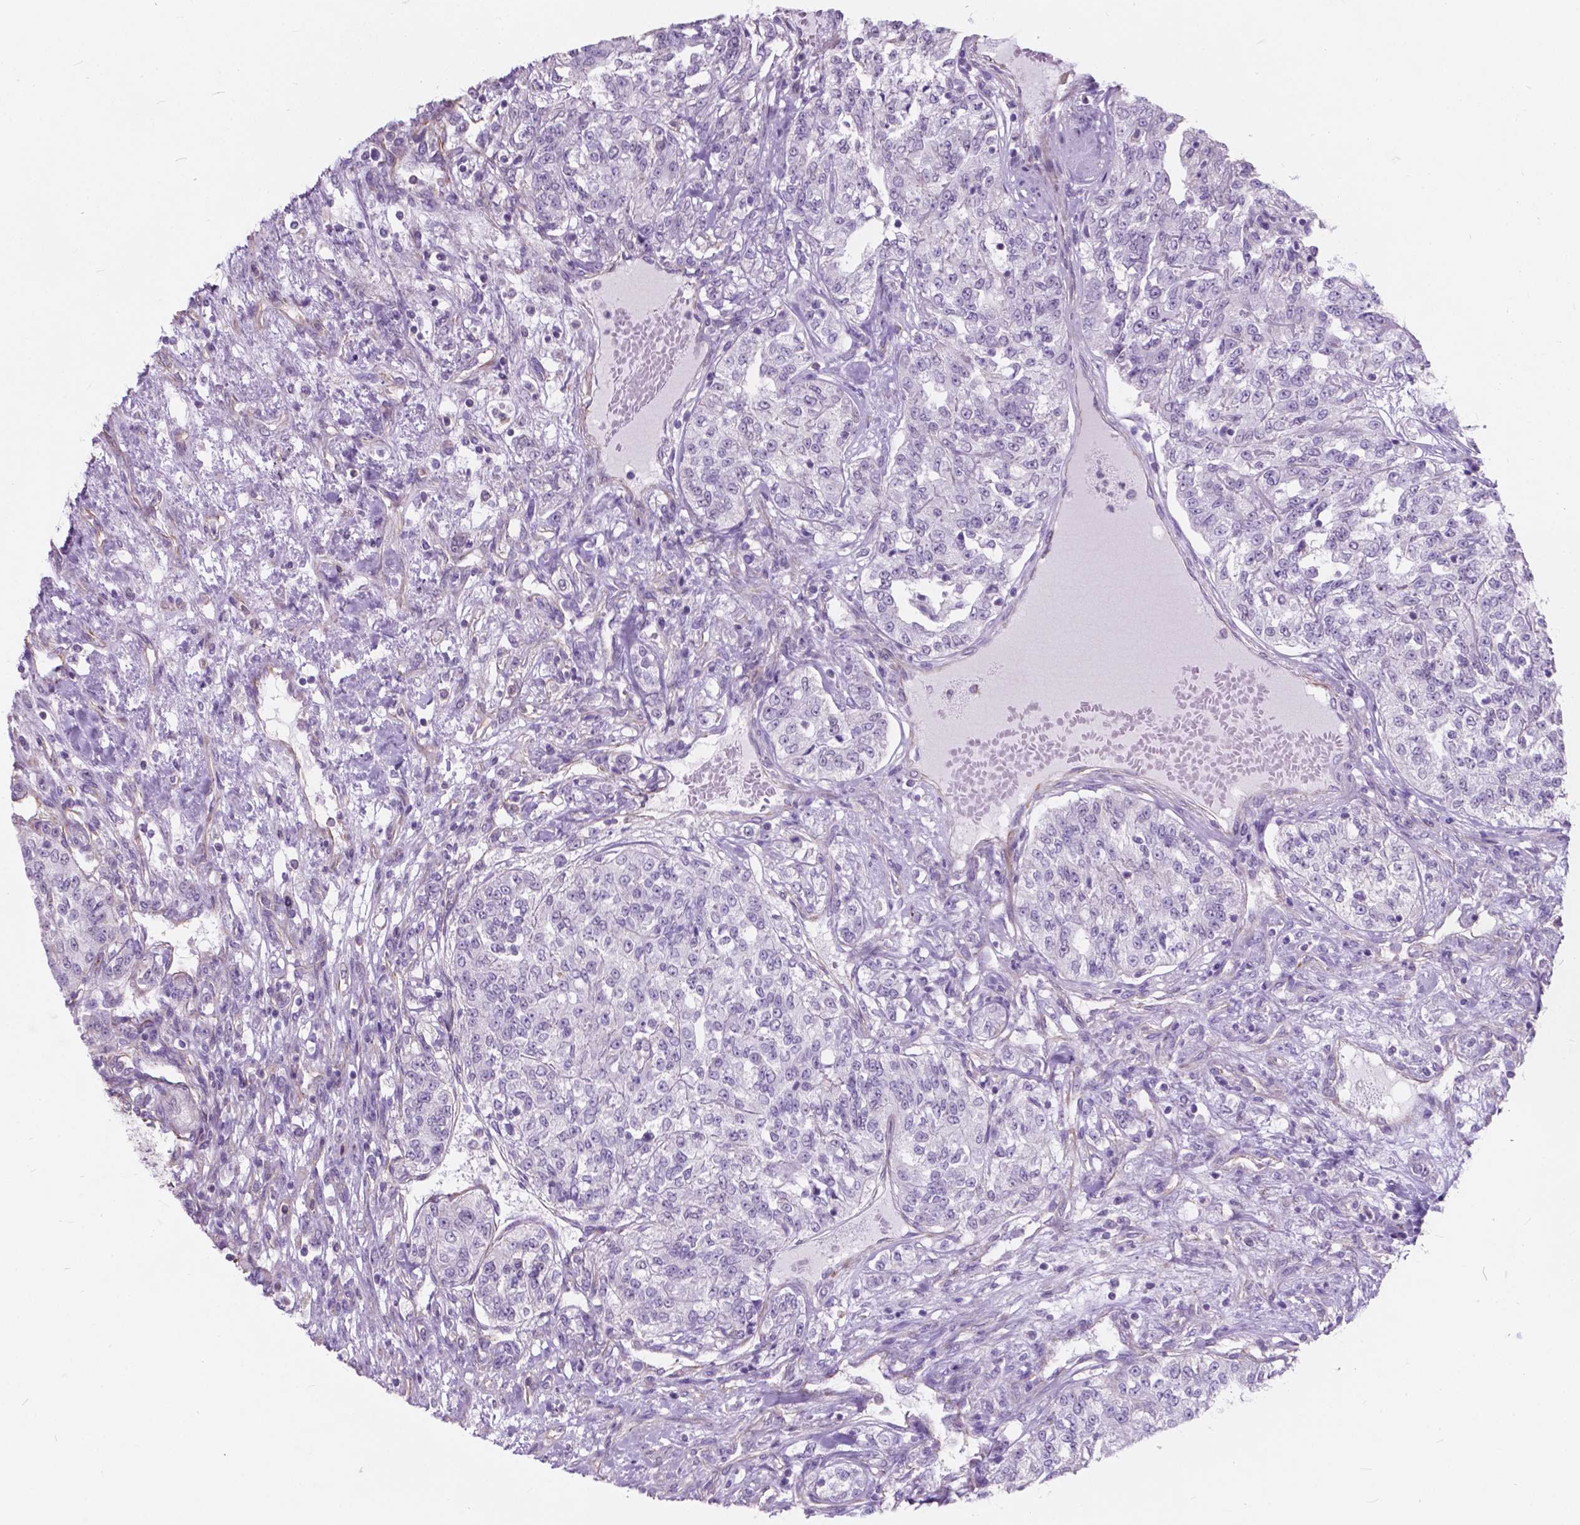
{"staining": {"intensity": "negative", "quantity": "none", "location": "none"}, "tissue": "renal cancer", "cell_type": "Tumor cells", "image_type": "cancer", "snomed": [{"axis": "morphology", "description": "Adenocarcinoma, NOS"}, {"axis": "topography", "description": "Kidney"}], "caption": "Tumor cells show no significant expression in renal adenocarcinoma.", "gene": "AMOT", "patient": {"sex": "female", "age": 63}}